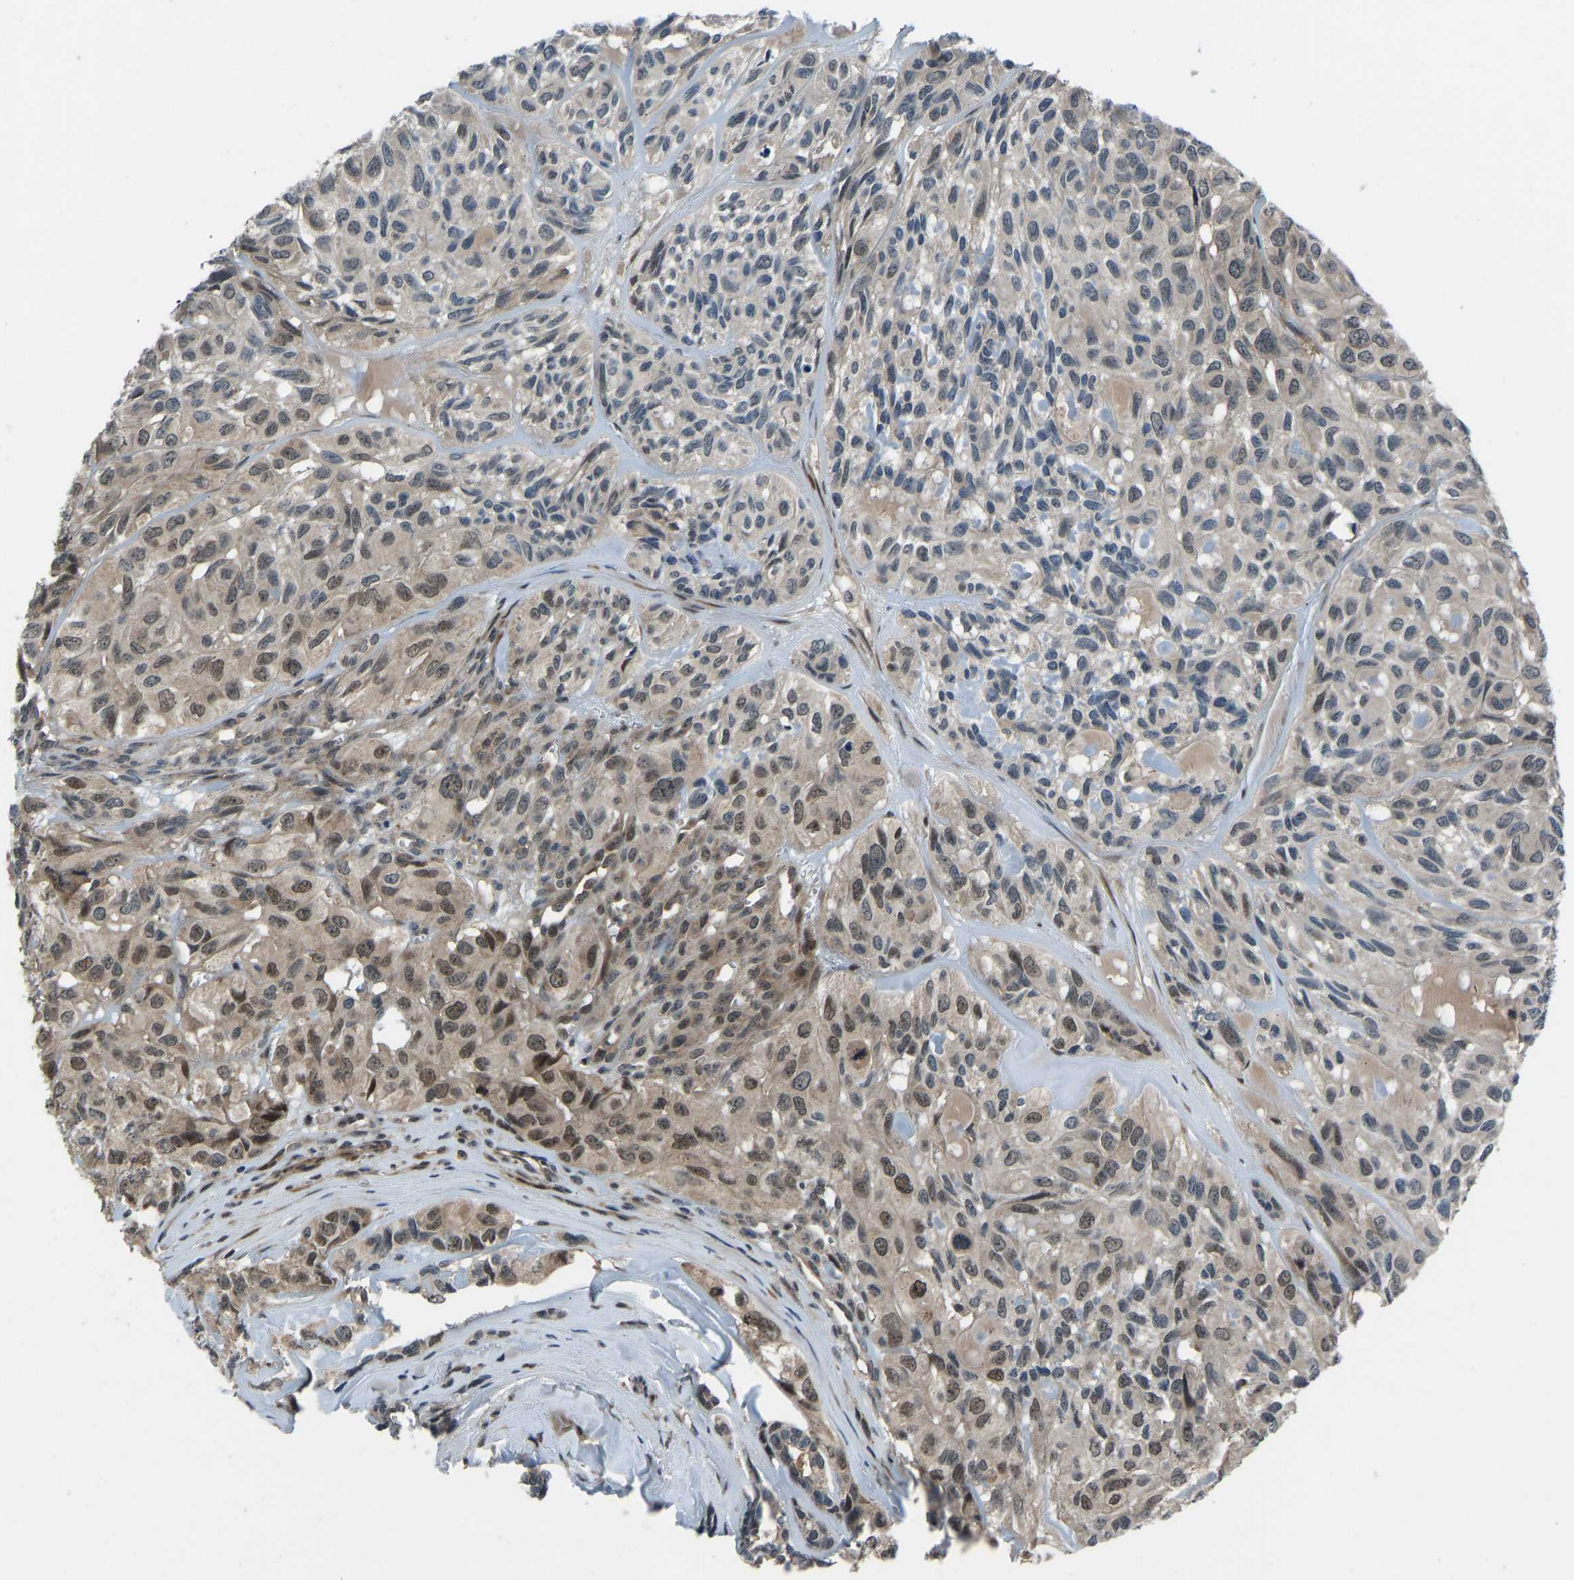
{"staining": {"intensity": "moderate", "quantity": "25%-75%", "location": "cytoplasmic/membranous,nuclear"}, "tissue": "head and neck cancer", "cell_type": "Tumor cells", "image_type": "cancer", "snomed": [{"axis": "morphology", "description": "Adenocarcinoma, NOS"}, {"axis": "topography", "description": "Salivary gland, NOS"}, {"axis": "topography", "description": "Head-Neck"}], "caption": "Head and neck cancer tissue demonstrates moderate cytoplasmic/membranous and nuclear positivity in about 25%-75% of tumor cells", "gene": "RLIM", "patient": {"sex": "female", "age": 76}}